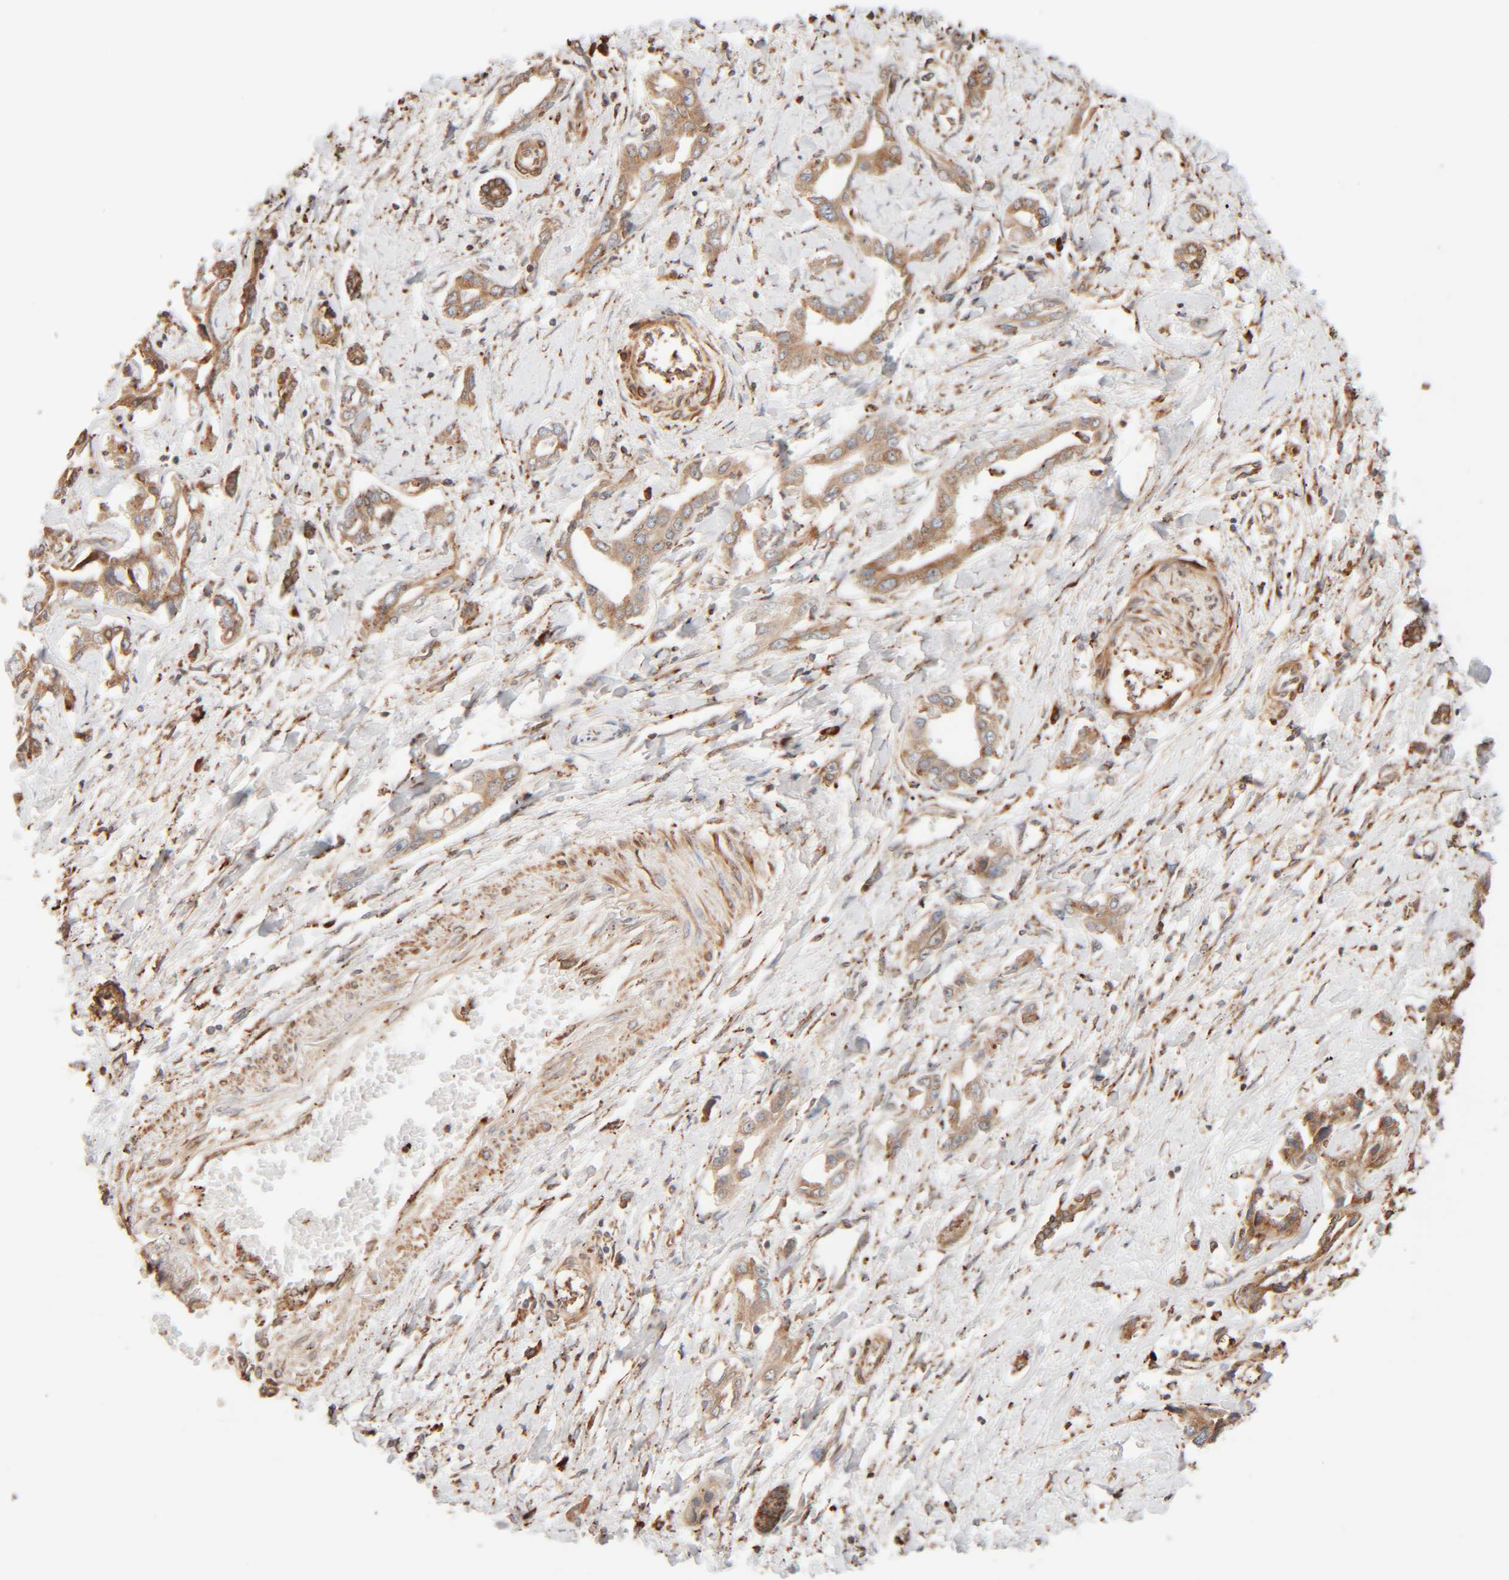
{"staining": {"intensity": "moderate", "quantity": ">75%", "location": "cytoplasmic/membranous"}, "tissue": "liver cancer", "cell_type": "Tumor cells", "image_type": "cancer", "snomed": [{"axis": "morphology", "description": "Cholangiocarcinoma"}, {"axis": "topography", "description": "Liver"}], "caption": "A medium amount of moderate cytoplasmic/membranous positivity is seen in about >75% of tumor cells in liver cholangiocarcinoma tissue. The staining was performed using DAB (3,3'-diaminobenzidine), with brown indicating positive protein expression. Nuclei are stained blue with hematoxylin.", "gene": "INTS1", "patient": {"sex": "male", "age": 59}}